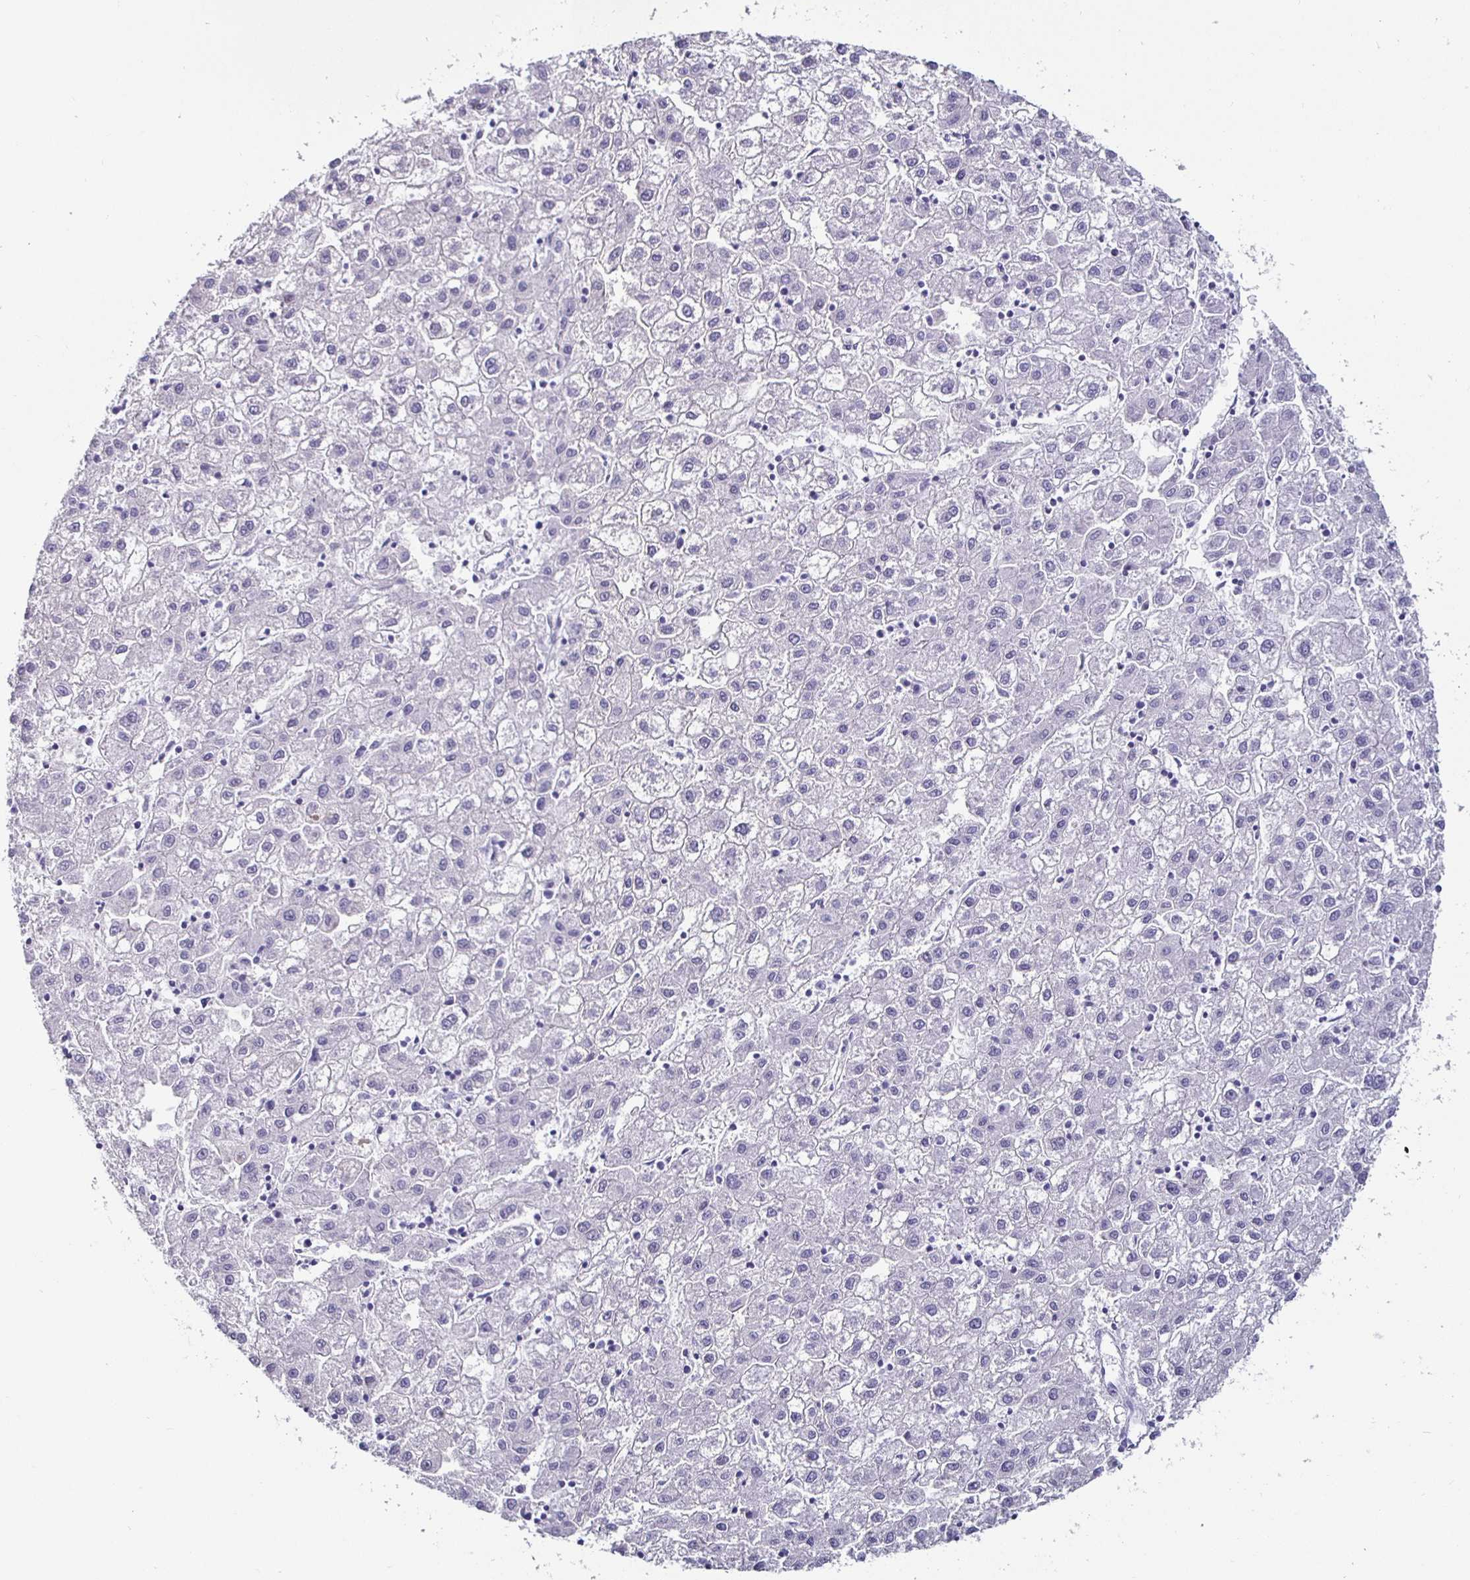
{"staining": {"intensity": "negative", "quantity": "none", "location": "none"}, "tissue": "liver cancer", "cell_type": "Tumor cells", "image_type": "cancer", "snomed": [{"axis": "morphology", "description": "Carcinoma, Hepatocellular, NOS"}, {"axis": "topography", "description": "Liver"}], "caption": "IHC histopathology image of human liver cancer stained for a protein (brown), which reveals no expression in tumor cells.", "gene": "DDX39B", "patient": {"sex": "male", "age": 72}}